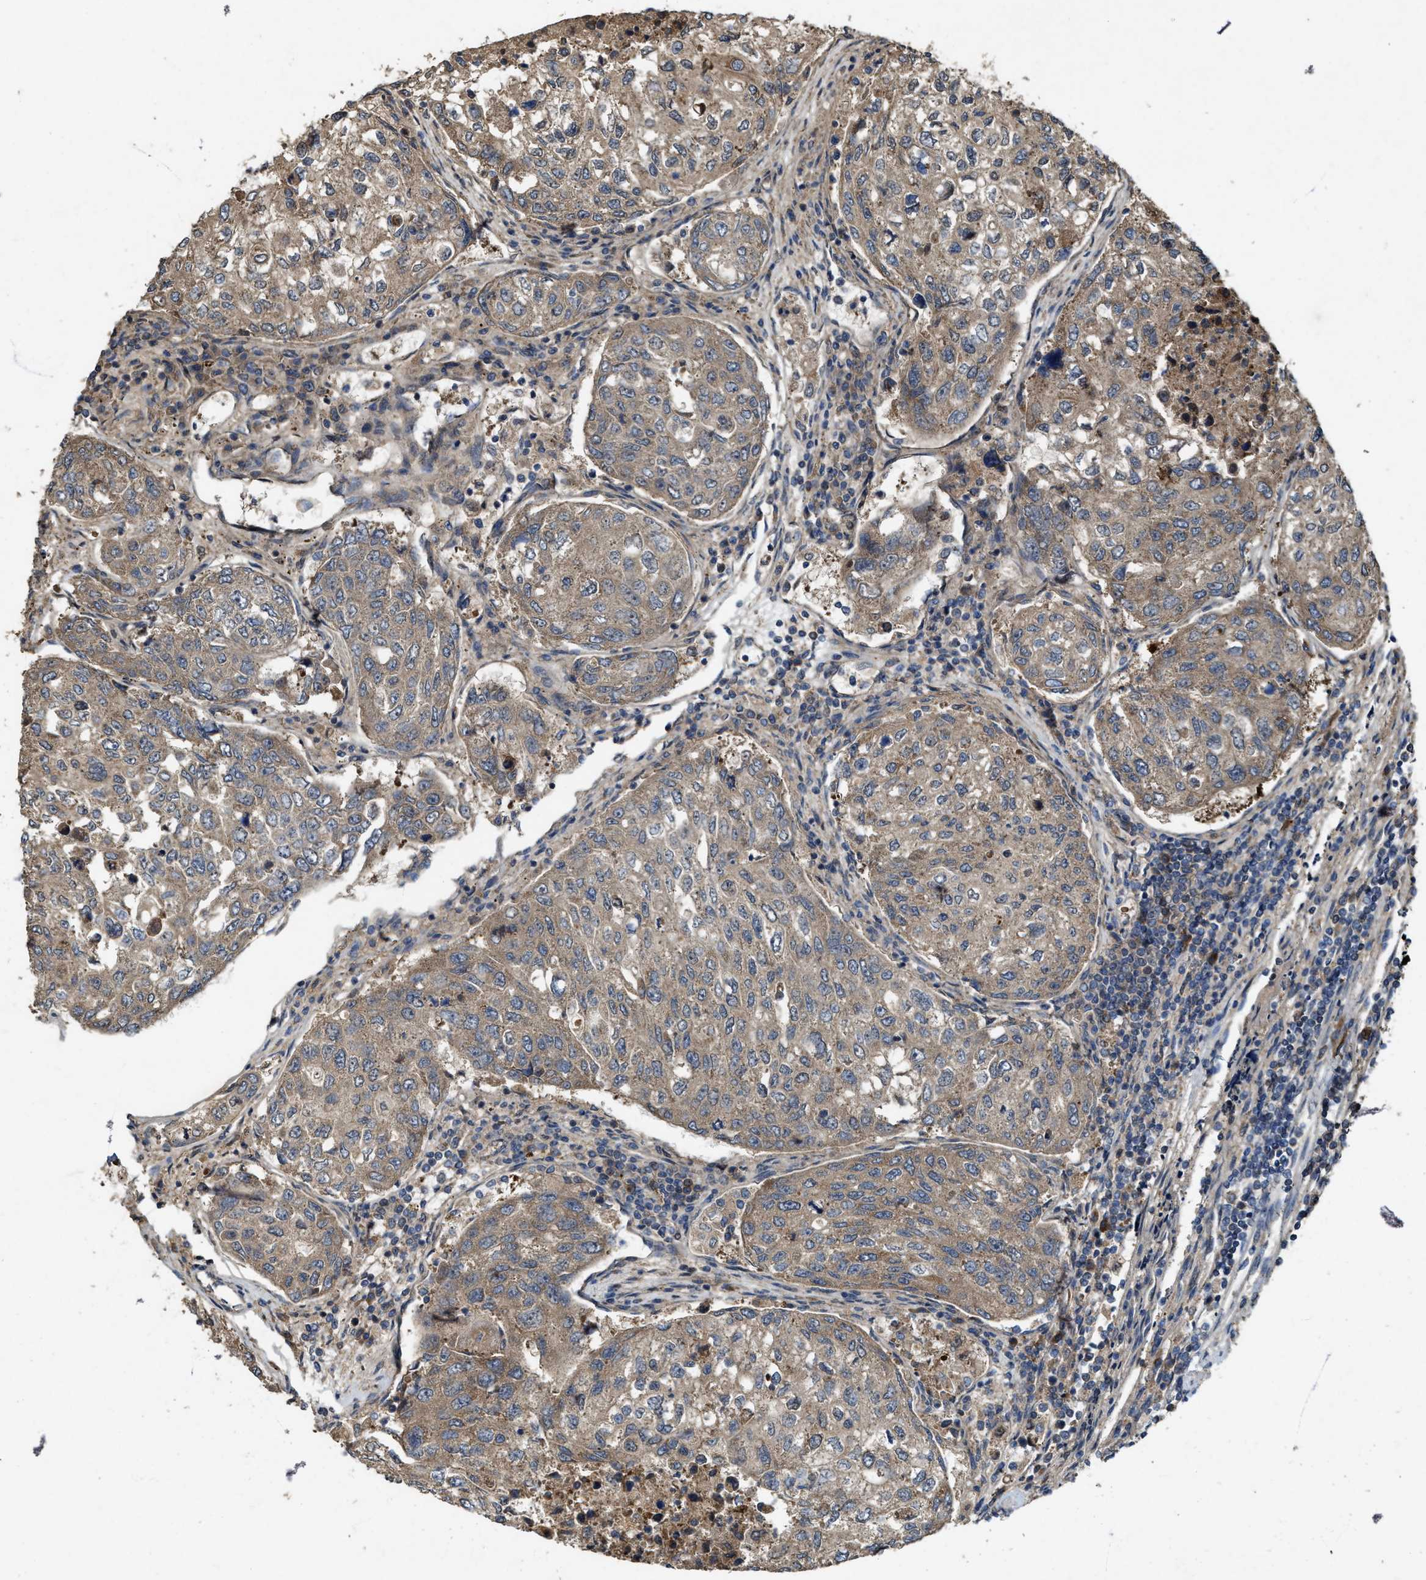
{"staining": {"intensity": "moderate", "quantity": ">75%", "location": "cytoplasmic/membranous"}, "tissue": "urothelial cancer", "cell_type": "Tumor cells", "image_type": "cancer", "snomed": [{"axis": "morphology", "description": "Urothelial carcinoma, High grade"}, {"axis": "topography", "description": "Lymph node"}, {"axis": "topography", "description": "Urinary bladder"}], "caption": "Urothelial cancer stained with immunohistochemistry demonstrates moderate cytoplasmic/membranous positivity in about >75% of tumor cells. The staining was performed using DAB (3,3'-diaminobenzidine) to visualize the protein expression in brown, while the nuclei were stained in blue with hematoxylin (Magnification: 20x).", "gene": "PDP2", "patient": {"sex": "male", "age": 51}}